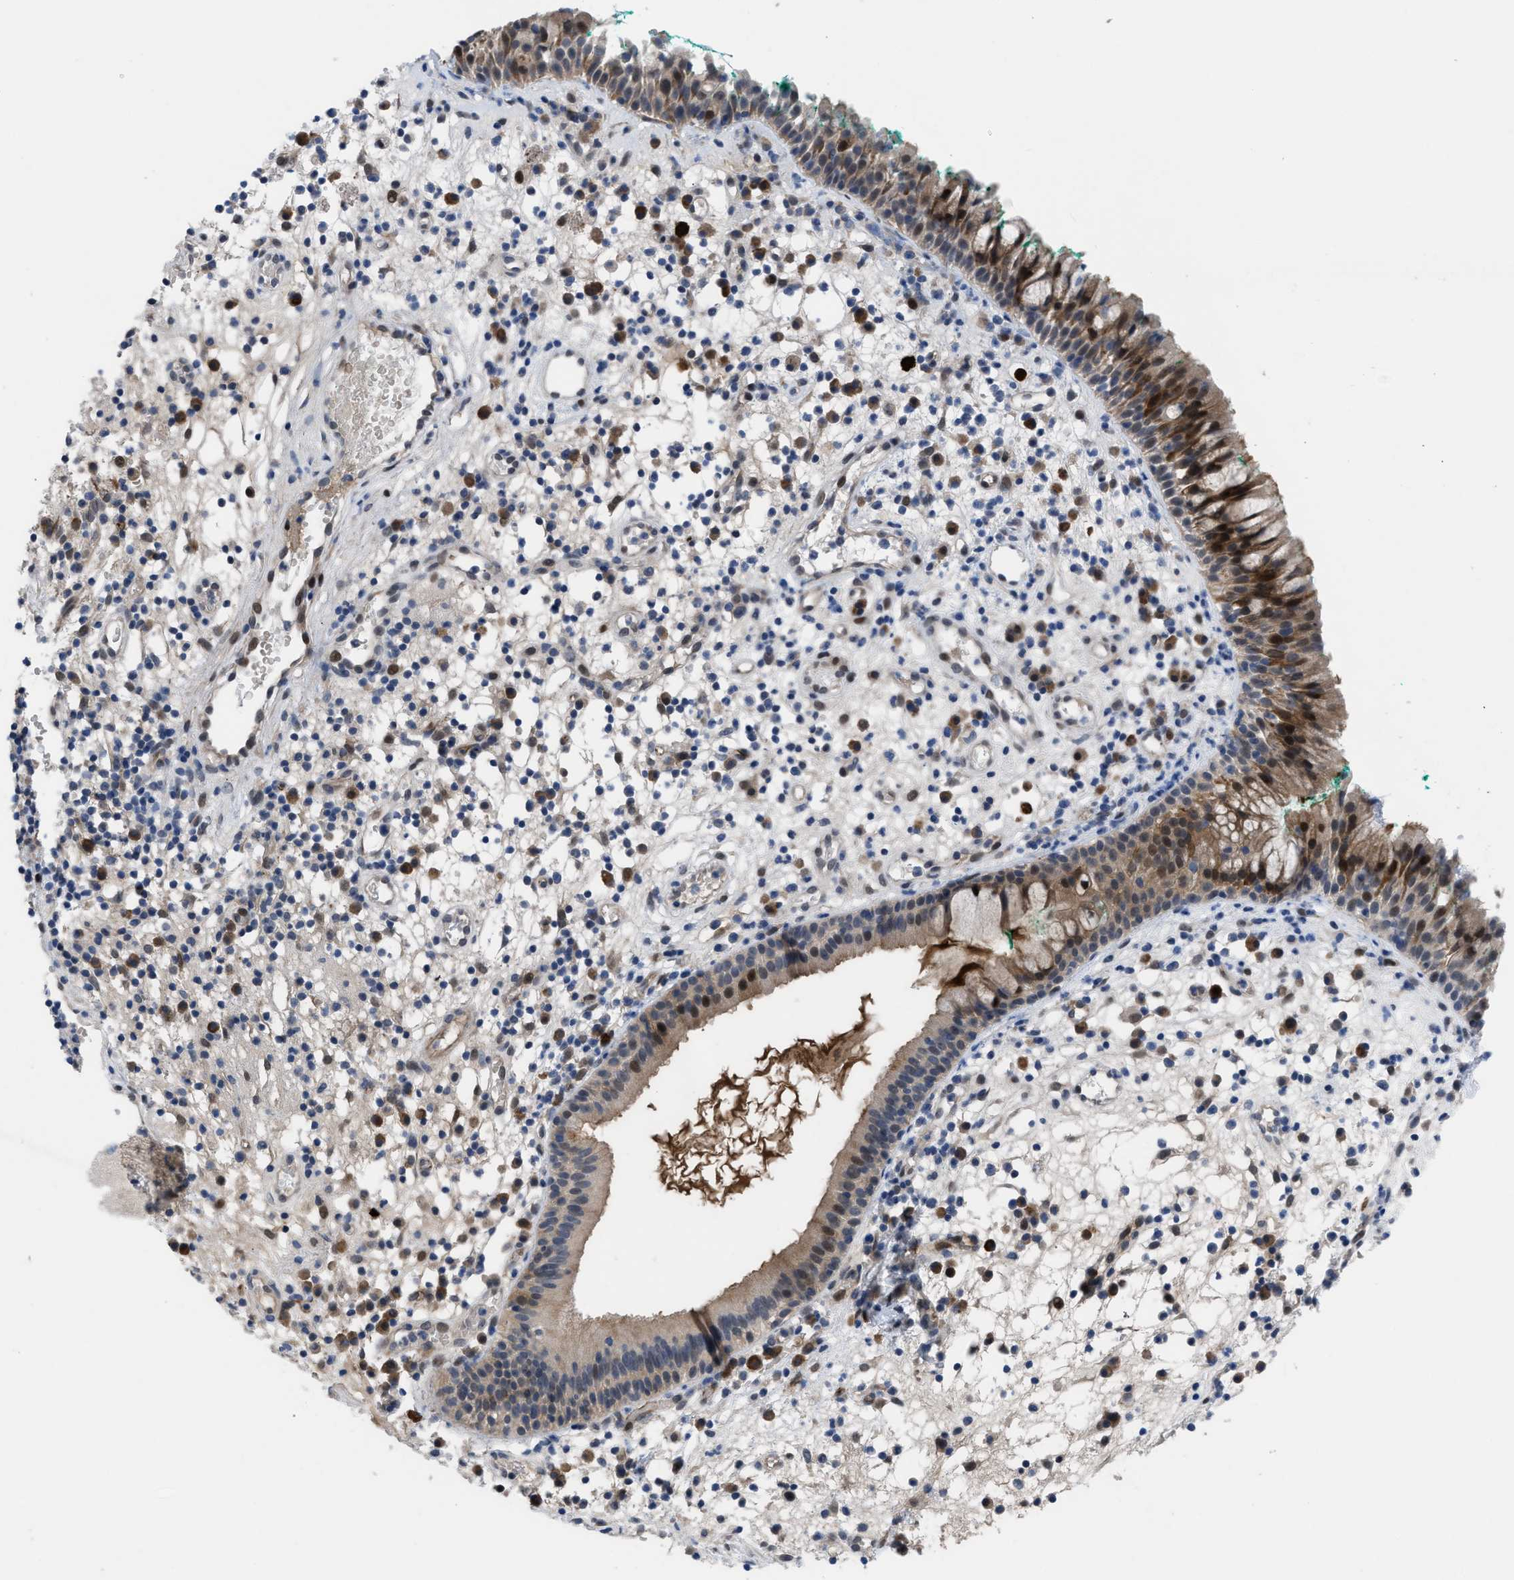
{"staining": {"intensity": "strong", "quantity": "25%-75%", "location": "cytoplasmic/membranous,nuclear"}, "tissue": "nasopharynx", "cell_type": "Respiratory epithelial cells", "image_type": "normal", "snomed": [{"axis": "morphology", "description": "Normal tissue, NOS"}, {"axis": "morphology", "description": "Basal cell carcinoma"}, {"axis": "topography", "description": "Cartilage tissue"}, {"axis": "topography", "description": "Nasopharynx"}, {"axis": "topography", "description": "Oral tissue"}], "caption": "A photomicrograph showing strong cytoplasmic/membranous,nuclear staining in about 25%-75% of respiratory epithelial cells in normal nasopharynx, as visualized by brown immunohistochemical staining.", "gene": "IL17RE", "patient": {"sex": "female", "age": 77}}